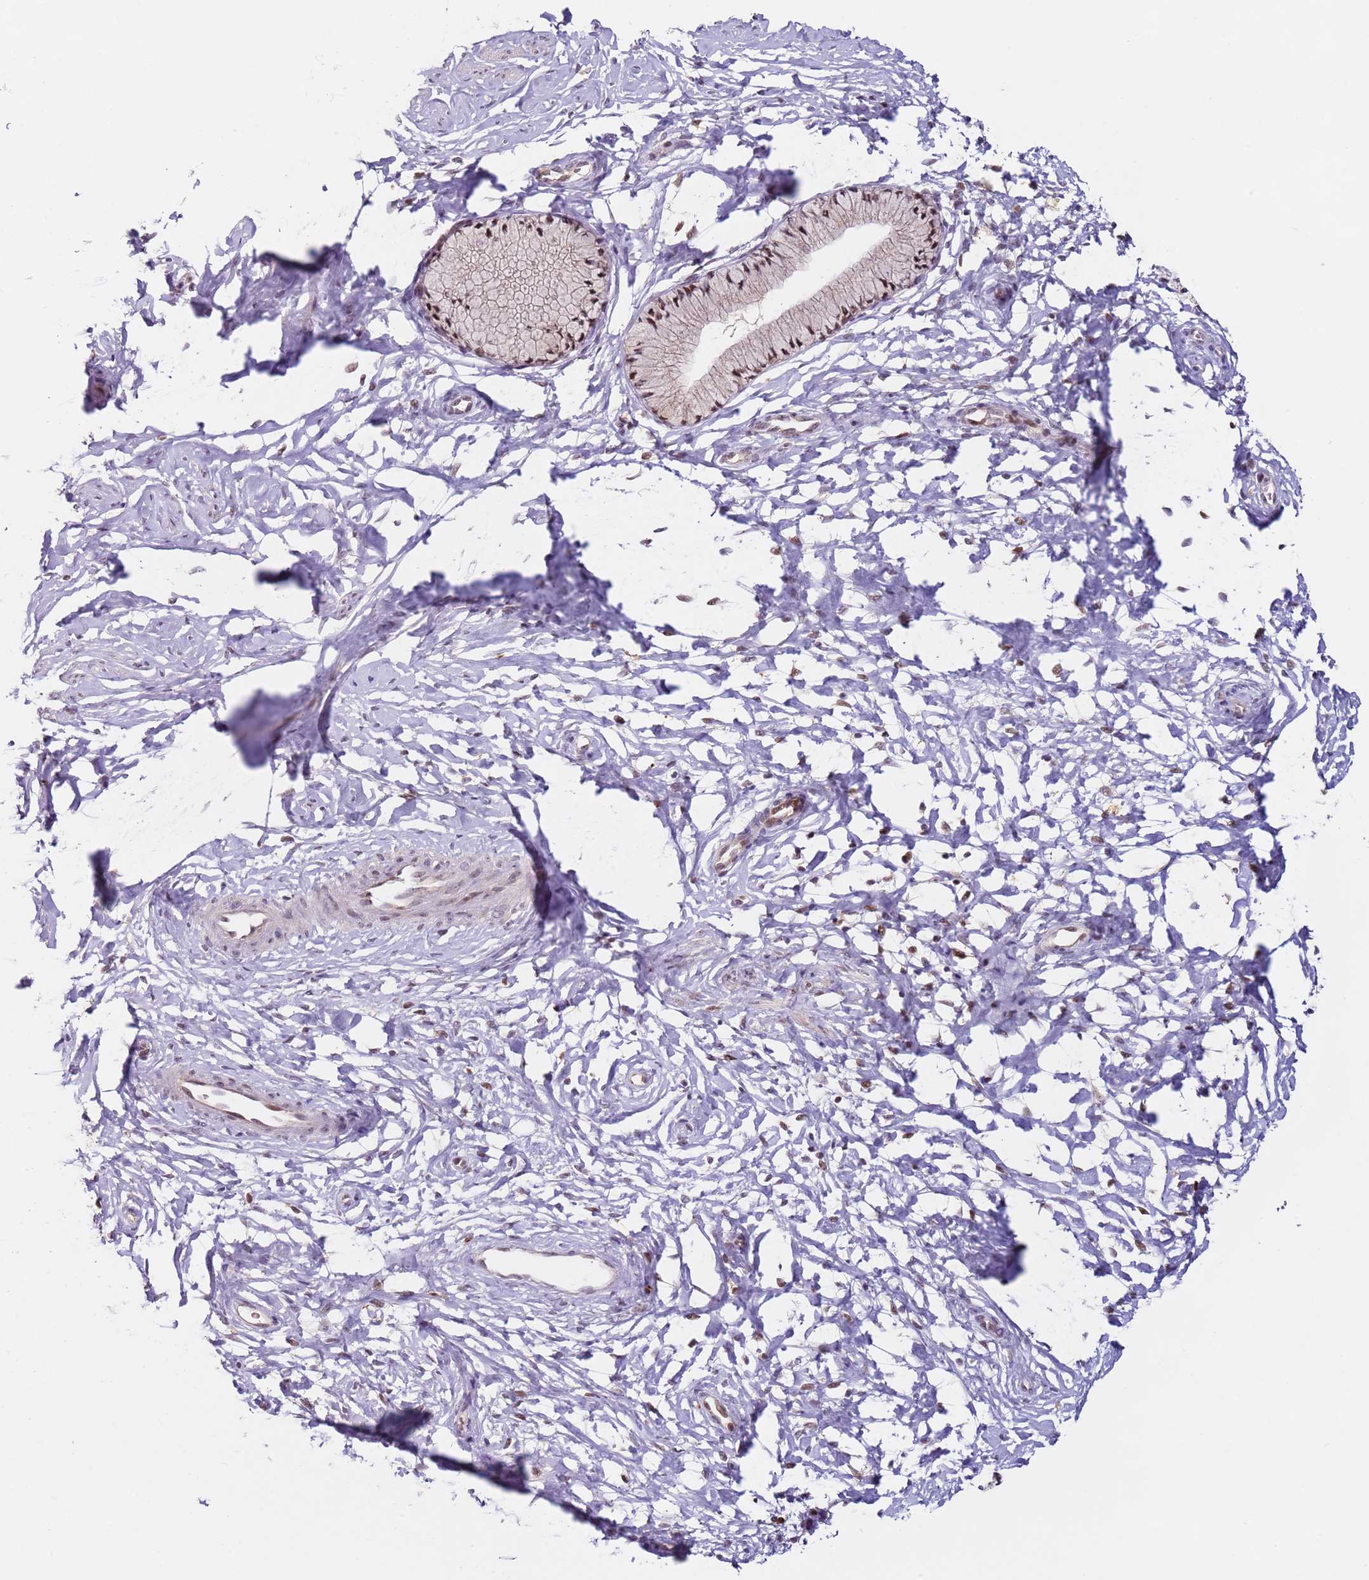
{"staining": {"intensity": "strong", "quantity": ">75%", "location": "cytoplasmic/membranous,nuclear"}, "tissue": "cervix", "cell_type": "Glandular cells", "image_type": "normal", "snomed": [{"axis": "morphology", "description": "Normal tissue, NOS"}, {"axis": "topography", "description": "Cervix"}], "caption": "This histopathology image exhibits immunohistochemistry staining of normal cervix, with high strong cytoplasmic/membranous,nuclear positivity in about >75% of glandular cells.", "gene": "LGALSL", "patient": {"sex": "female", "age": 33}}